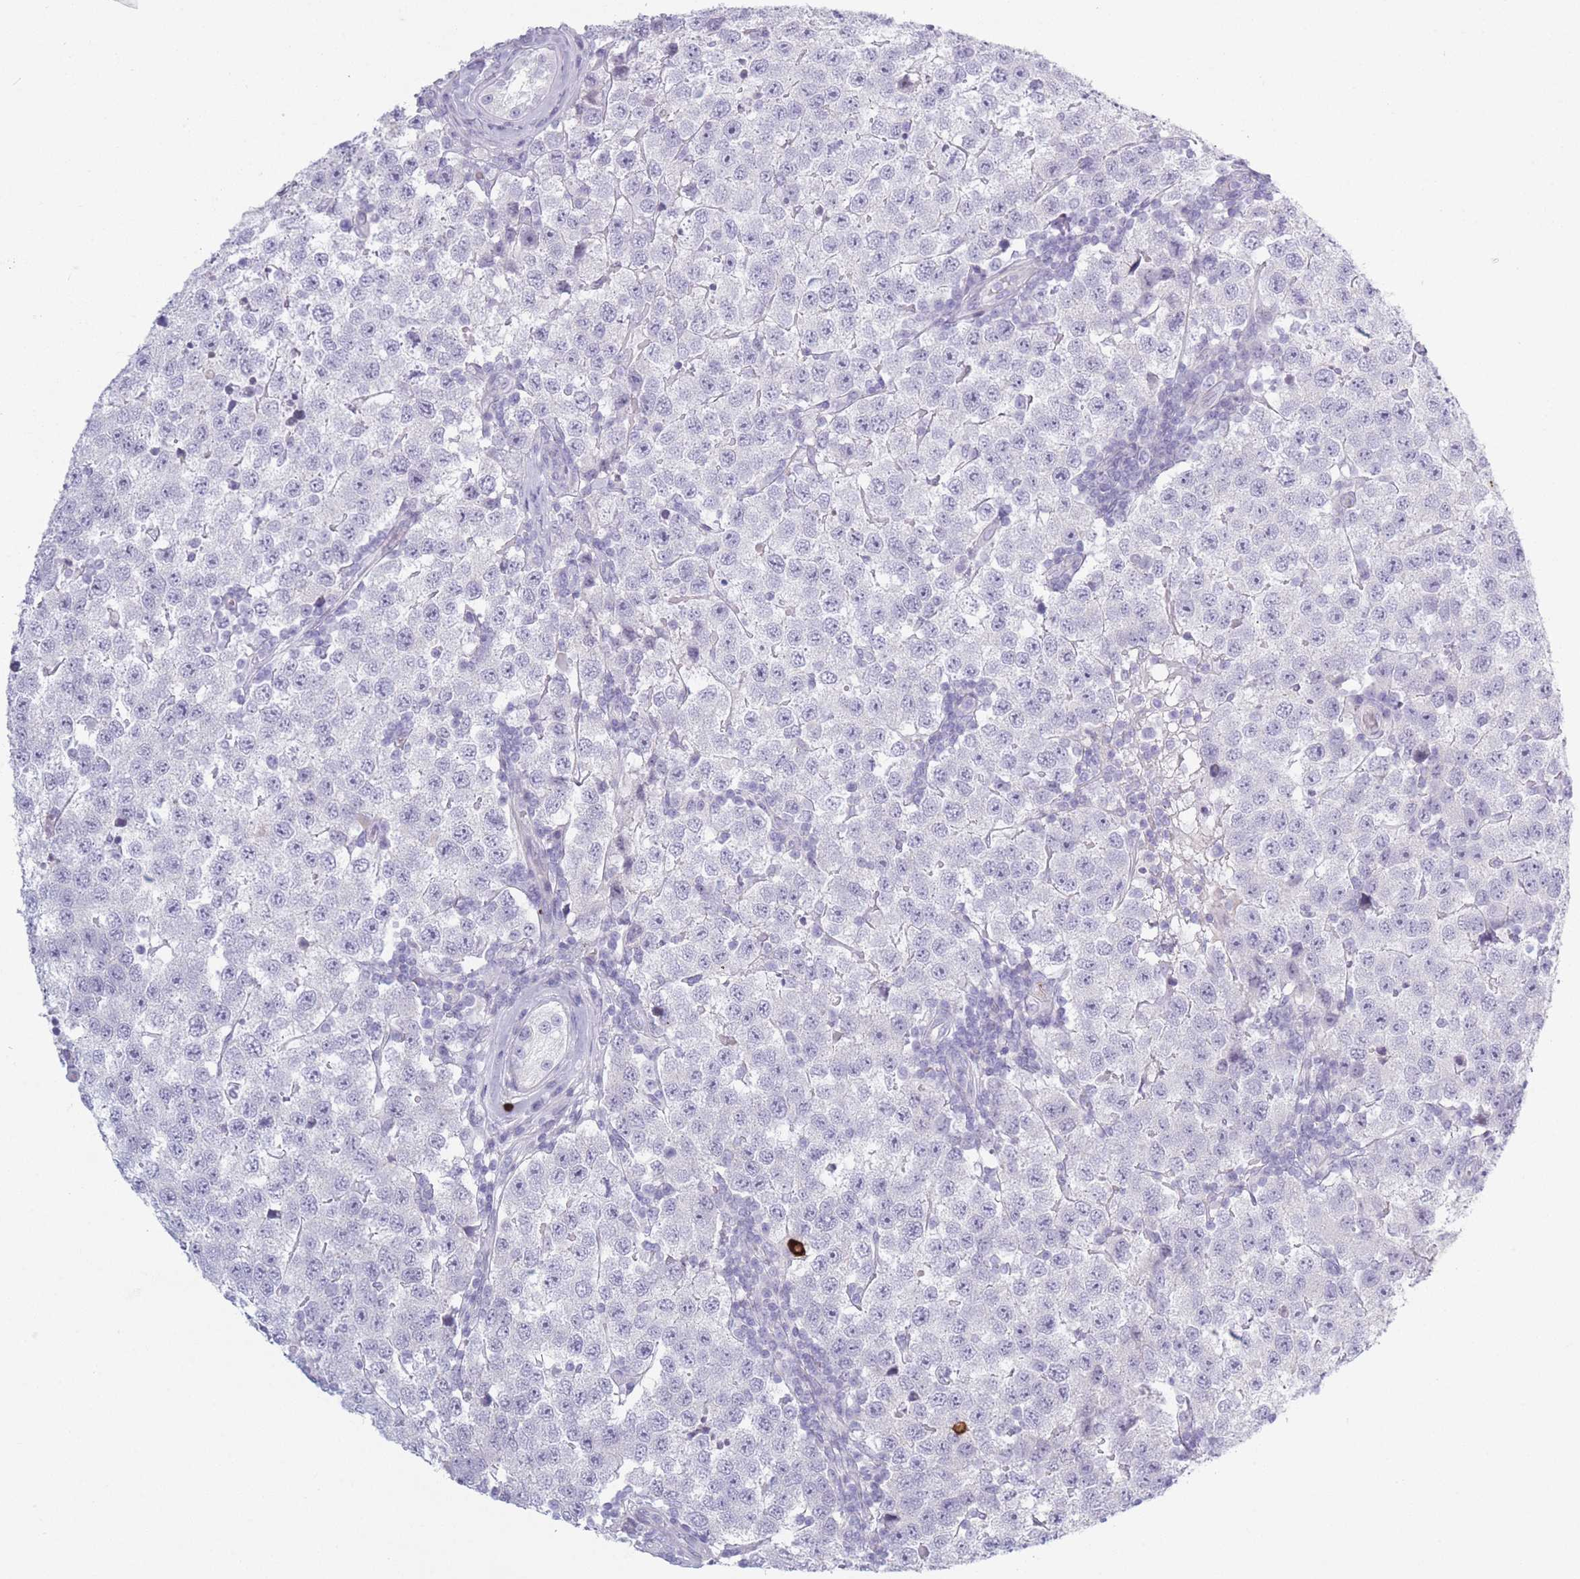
{"staining": {"intensity": "negative", "quantity": "none", "location": "none"}, "tissue": "testis cancer", "cell_type": "Tumor cells", "image_type": "cancer", "snomed": [{"axis": "morphology", "description": "Seminoma, NOS"}, {"axis": "topography", "description": "Testis"}], "caption": "An image of human testis seminoma is negative for staining in tumor cells.", "gene": "PLEKHG2", "patient": {"sex": "male", "age": 34}}